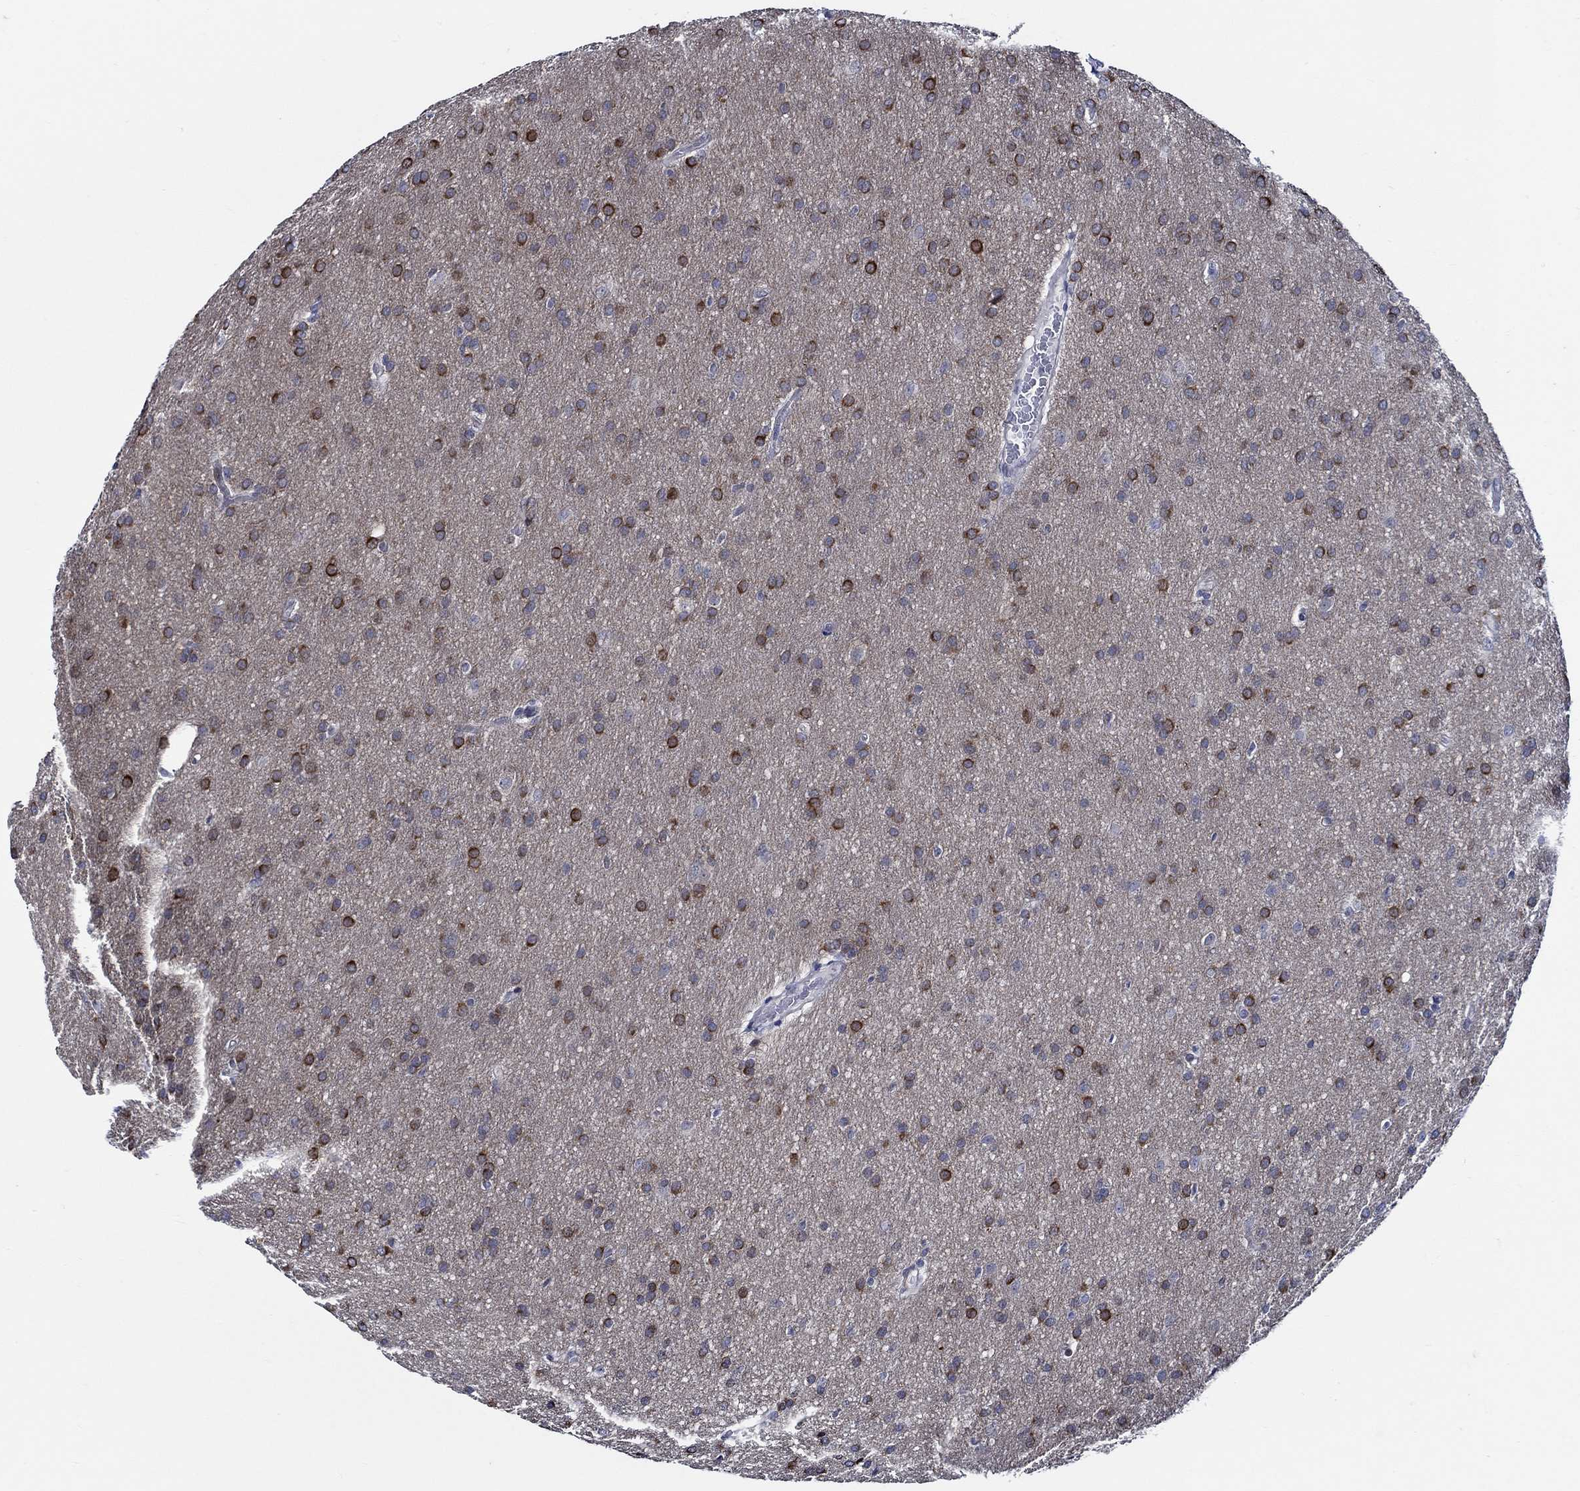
{"staining": {"intensity": "strong", "quantity": "25%-75%", "location": "cytoplasmic/membranous"}, "tissue": "glioma", "cell_type": "Tumor cells", "image_type": "cancer", "snomed": [{"axis": "morphology", "description": "Glioma, malignant, Low grade"}, {"axis": "topography", "description": "Brain"}], "caption": "This micrograph shows immunohistochemistry staining of human glioma, with high strong cytoplasmic/membranous positivity in approximately 25%-75% of tumor cells.", "gene": "C8orf48", "patient": {"sex": "female", "age": 32}}